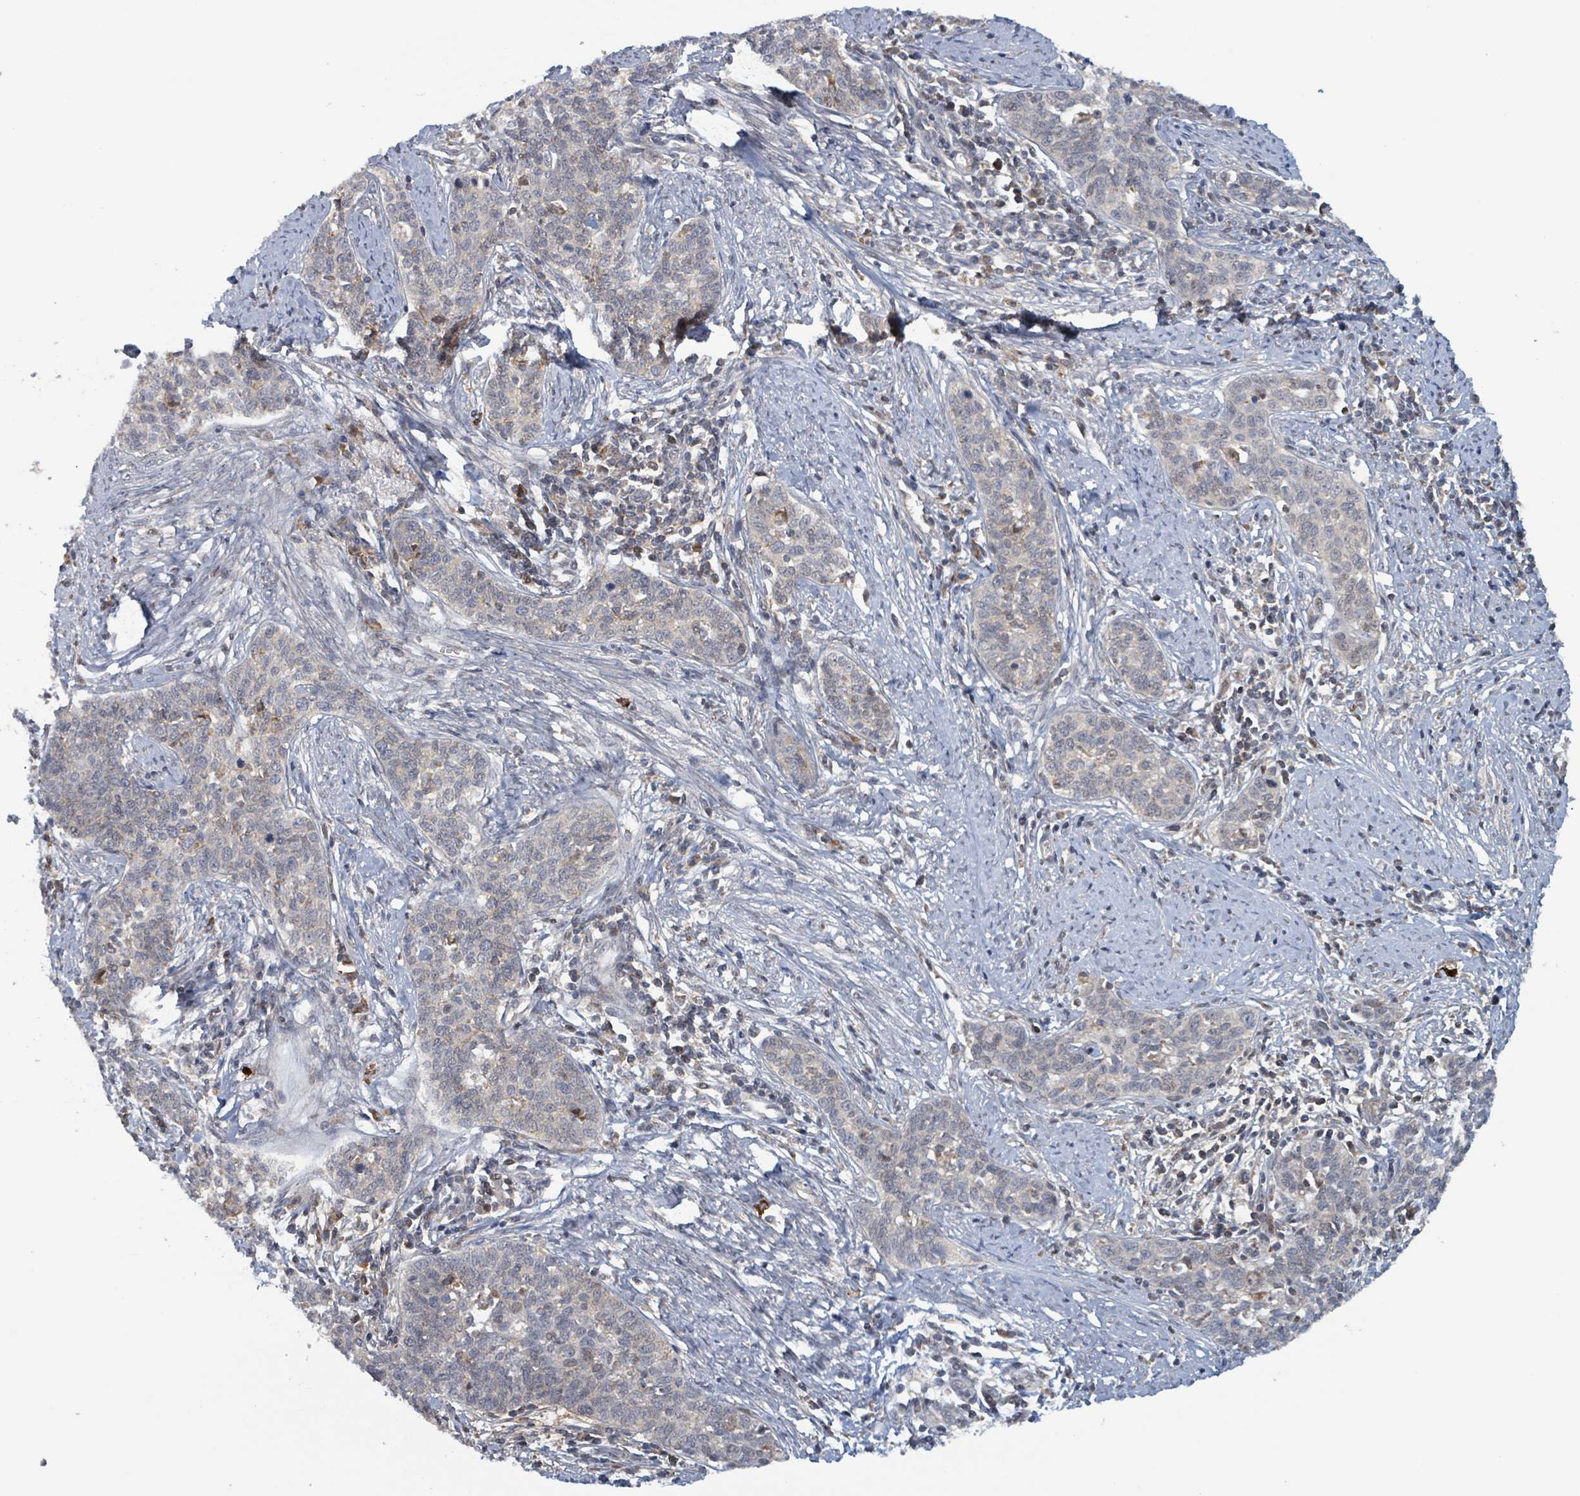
{"staining": {"intensity": "weak", "quantity": "<25%", "location": "nuclear"}, "tissue": "cervical cancer", "cell_type": "Tumor cells", "image_type": "cancer", "snomed": [{"axis": "morphology", "description": "Squamous cell carcinoma, NOS"}, {"axis": "topography", "description": "Cervix"}], "caption": "An image of cervical squamous cell carcinoma stained for a protein exhibits no brown staining in tumor cells.", "gene": "HIVEP1", "patient": {"sex": "female", "age": 39}}